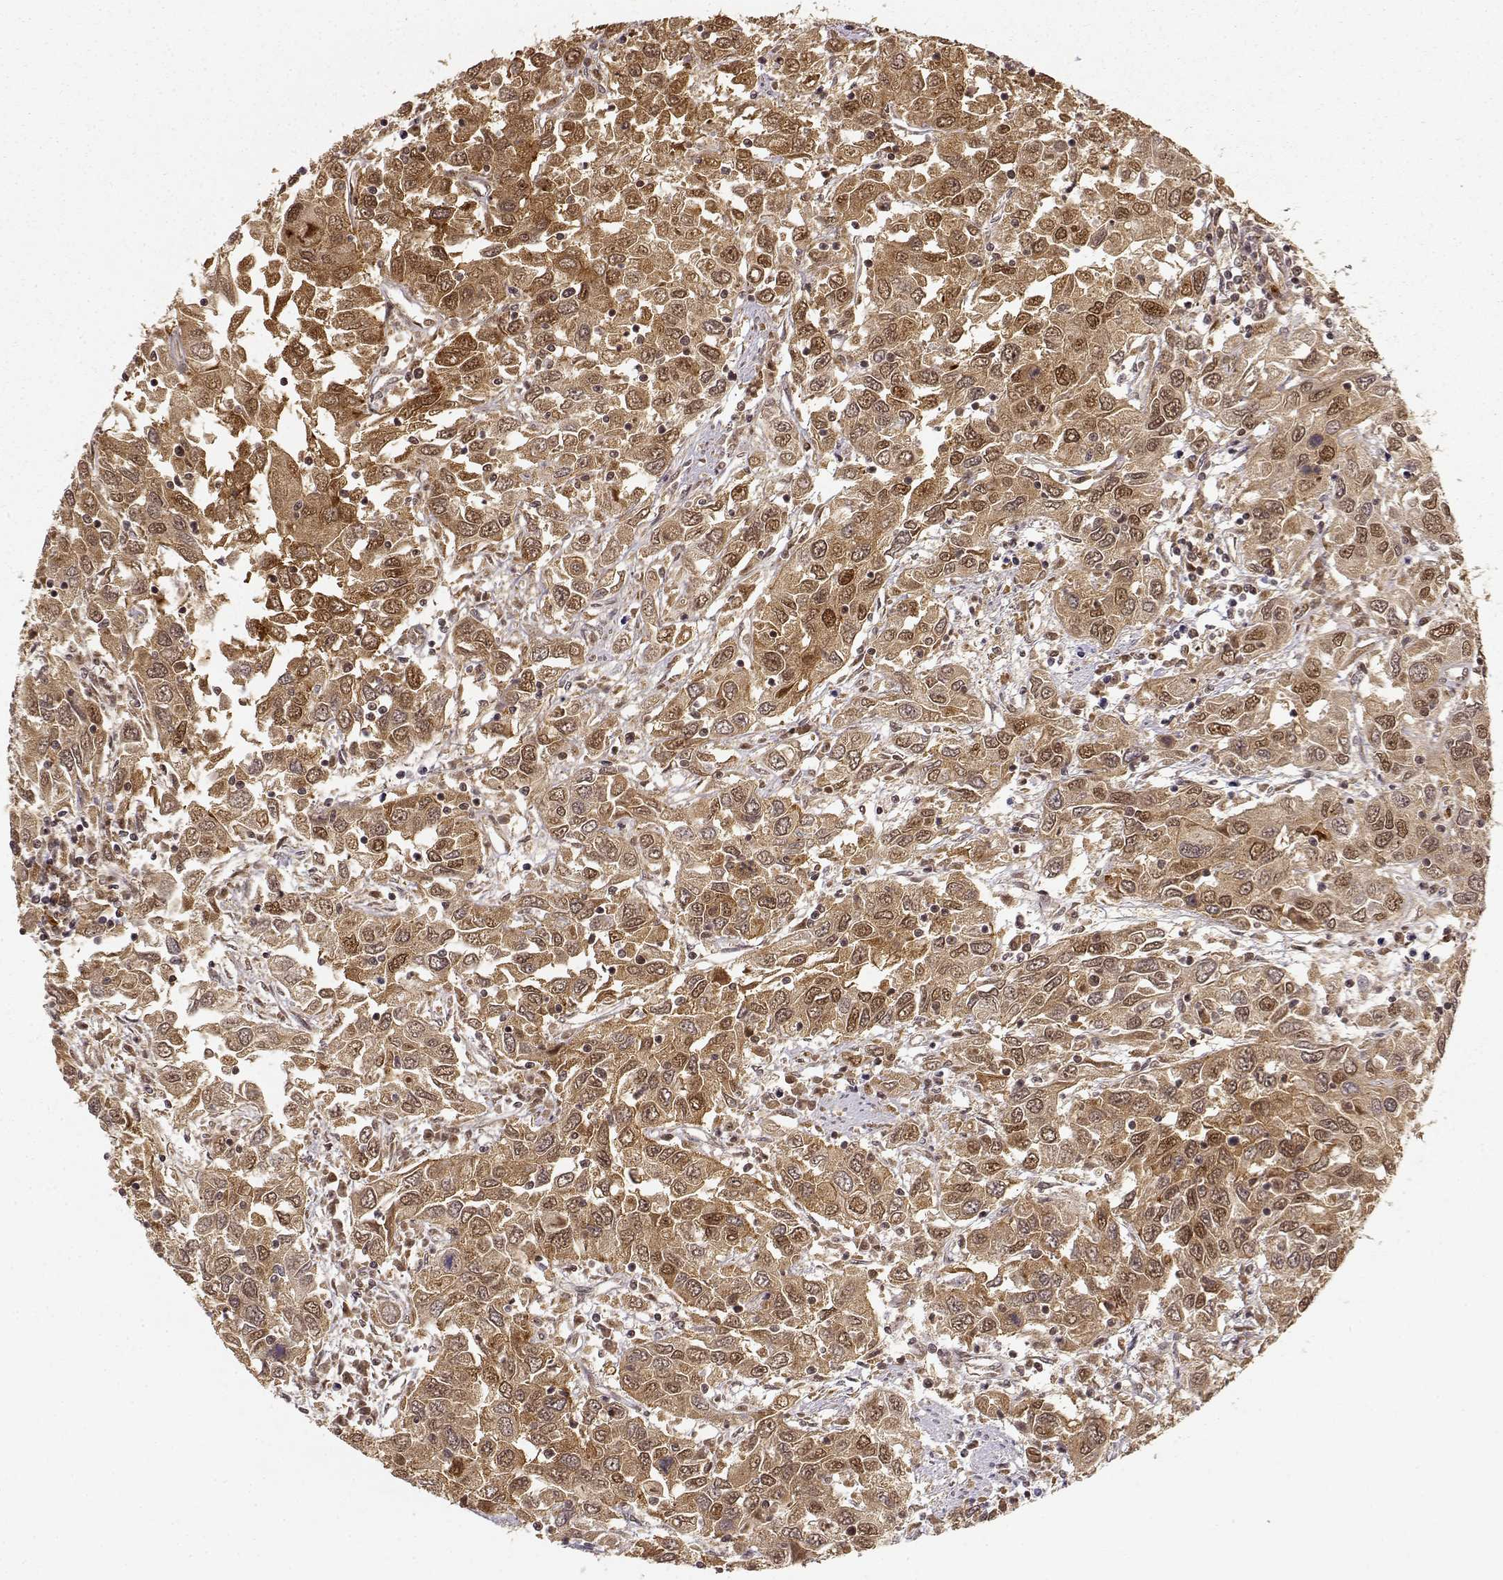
{"staining": {"intensity": "moderate", "quantity": ">75%", "location": "cytoplasmic/membranous,nuclear"}, "tissue": "urothelial cancer", "cell_type": "Tumor cells", "image_type": "cancer", "snomed": [{"axis": "morphology", "description": "Urothelial carcinoma, High grade"}, {"axis": "topography", "description": "Urinary bladder"}], "caption": "Immunohistochemistry (DAB) staining of urothelial cancer displays moderate cytoplasmic/membranous and nuclear protein staining in approximately >75% of tumor cells. (DAB = brown stain, brightfield microscopy at high magnification).", "gene": "MAEA", "patient": {"sex": "male", "age": 76}}